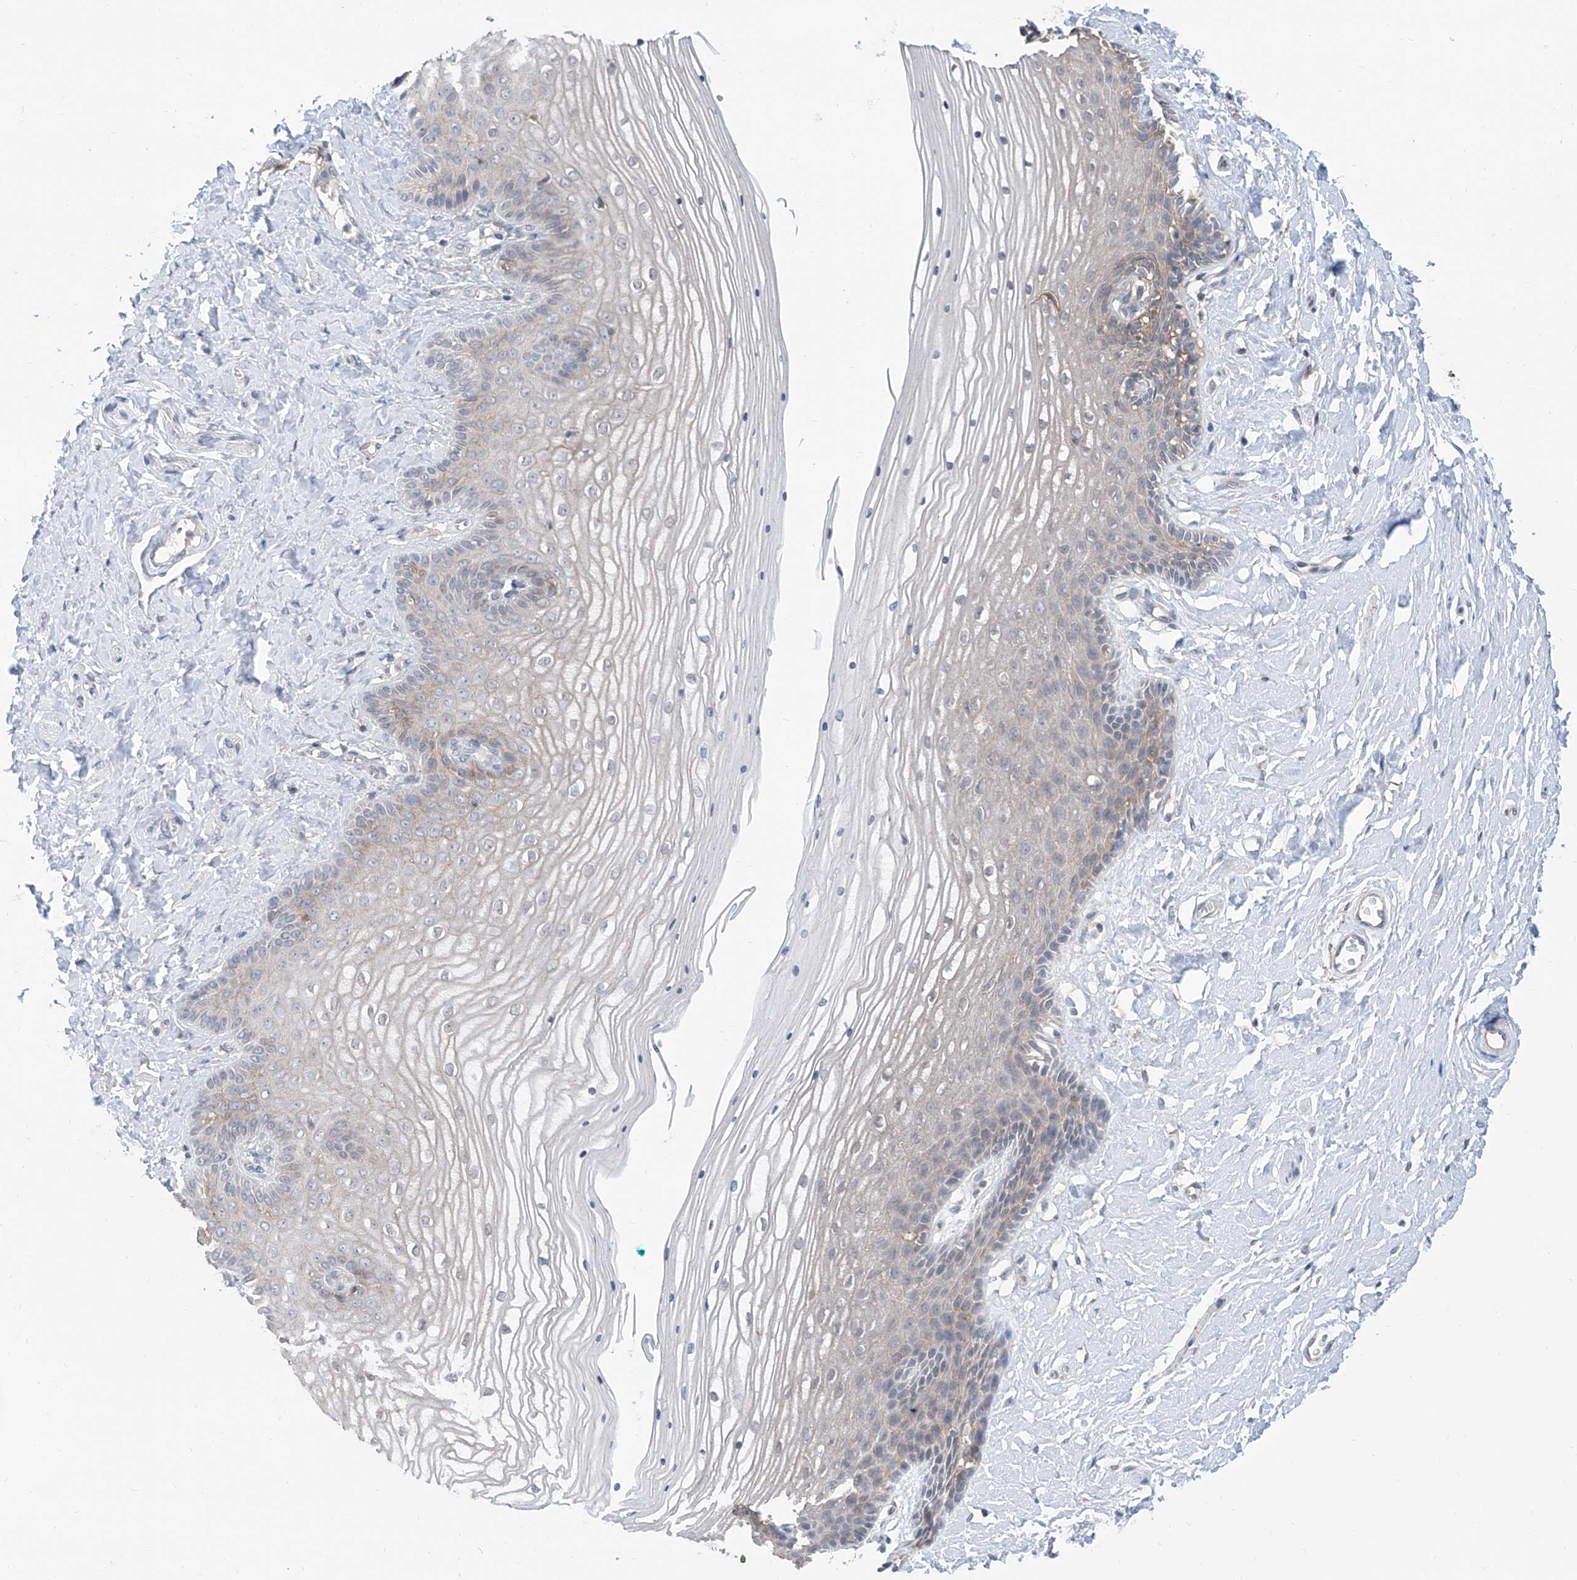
{"staining": {"intensity": "weak", "quantity": "25%-75%", "location": "nuclear"}, "tissue": "vagina", "cell_type": "Squamous epithelial cells", "image_type": "normal", "snomed": [{"axis": "morphology", "description": "Normal tissue, NOS"}, {"axis": "topography", "description": "Vagina"}, {"axis": "topography", "description": "Cervix"}], "caption": "This image demonstrates IHC staining of unremarkable vagina, with low weak nuclear positivity in approximately 25%-75% of squamous epithelial cells.", "gene": "KCNK10", "patient": {"sex": "female", "age": 40}}